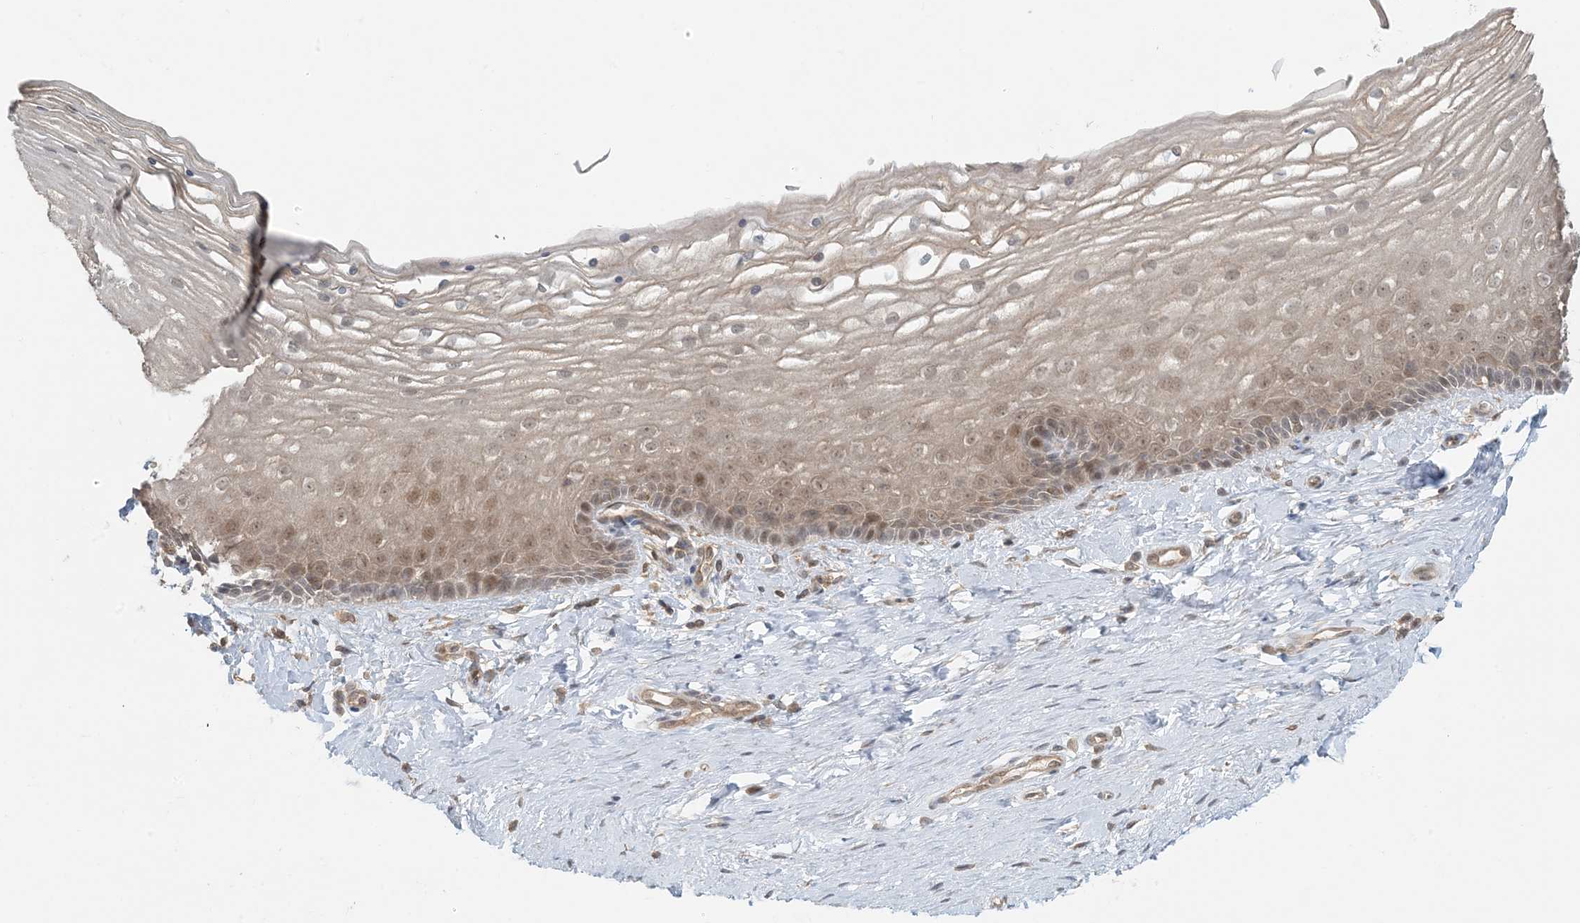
{"staining": {"intensity": "weak", "quantity": "25%-75%", "location": "cytoplasmic/membranous,nuclear"}, "tissue": "vagina", "cell_type": "Squamous epithelial cells", "image_type": "normal", "snomed": [{"axis": "morphology", "description": "Normal tissue, NOS"}, {"axis": "topography", "description": "Vagina"}], "caption": "About 25%-75% of squamous epithelial cells in unremarkable vagina reveal weak cytoplasmic/membranous,nuclear protein positivity as visualized by brown immunohistochemical staining.", "gene": "OBI1", "patient": {"sex": "female", "age": 46}}